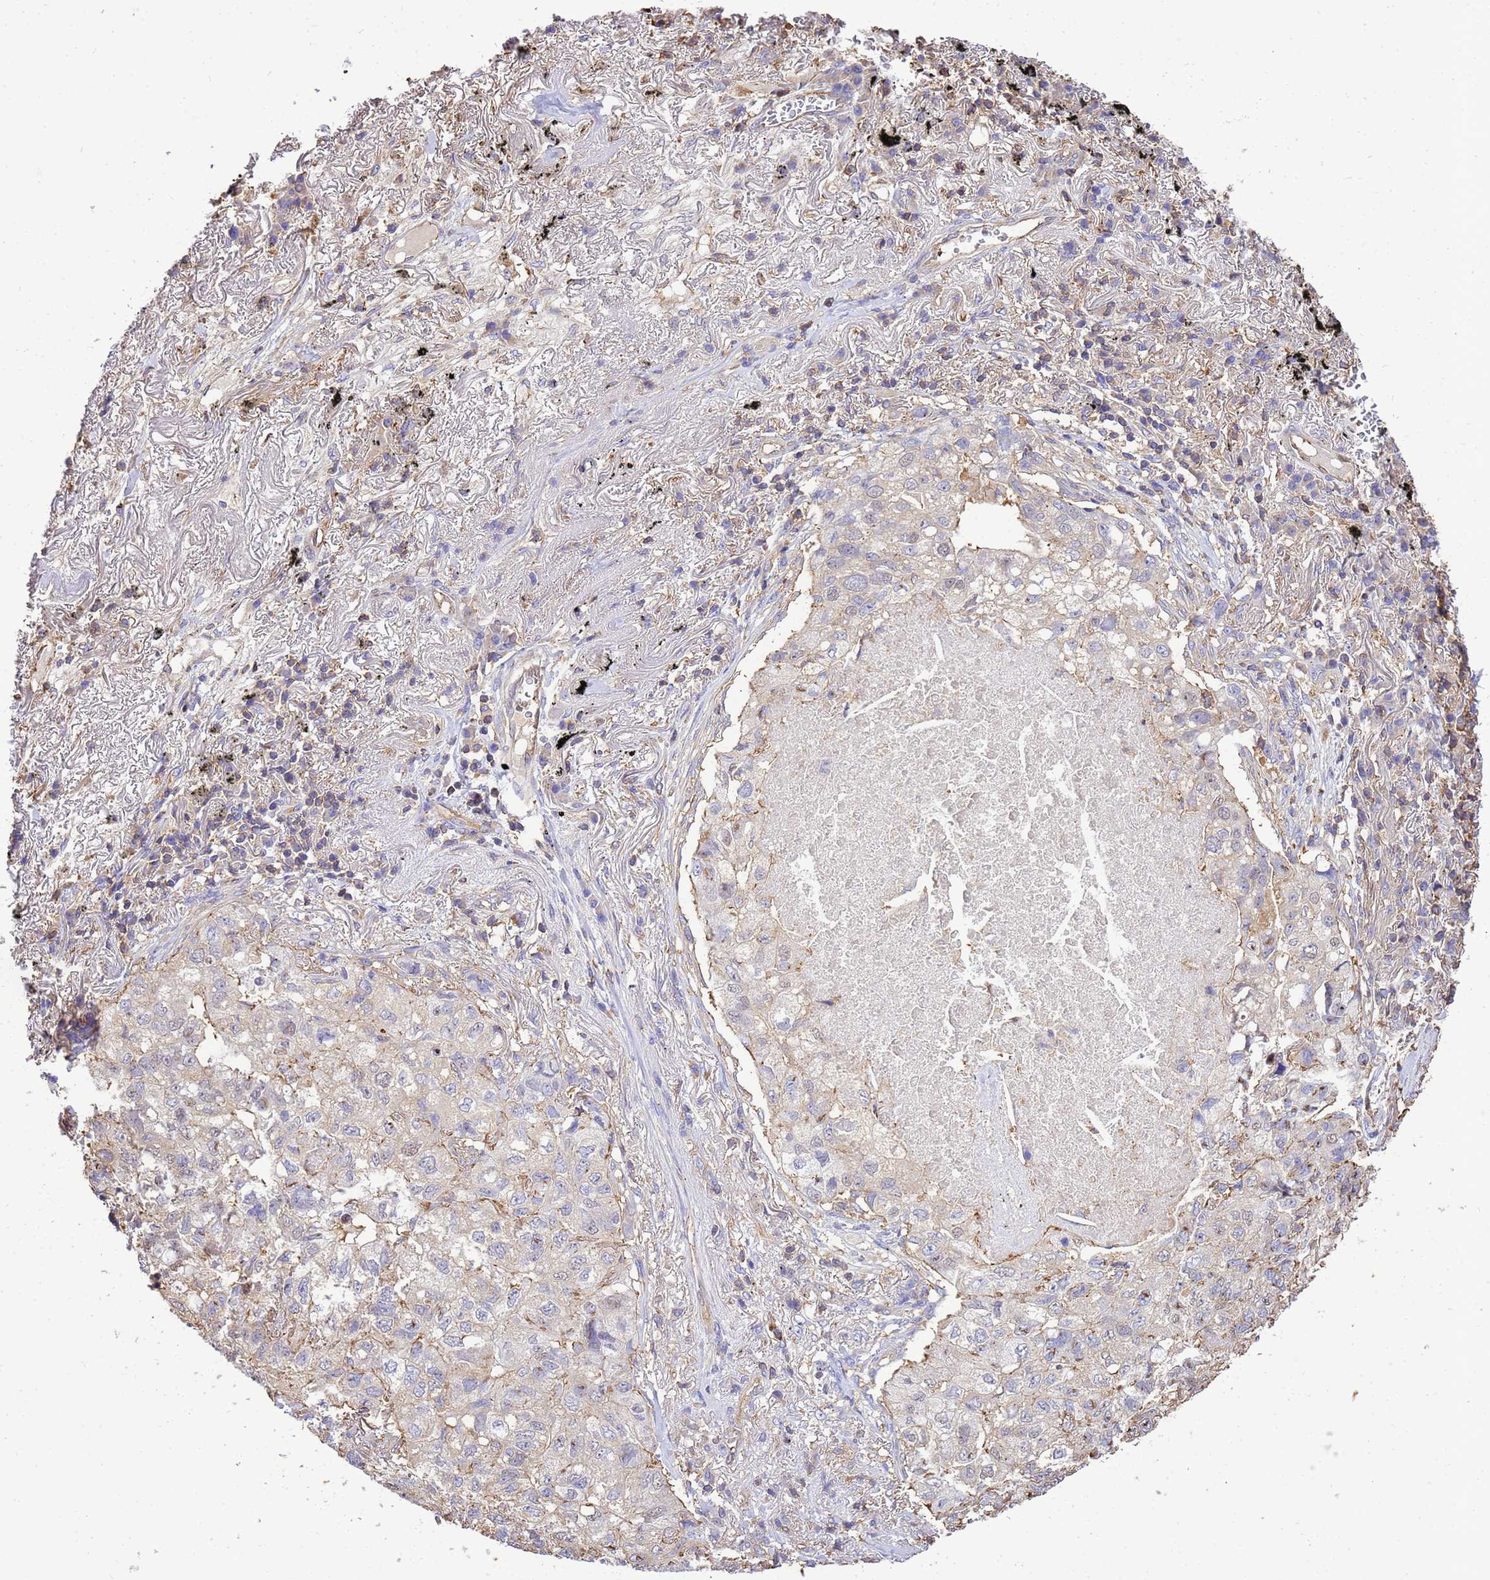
{"staining": {"intensity": "negative", "quantity": "none", "location": "none"}, "tissue": "lung cancer", "cell_type": "Tumor cells", "image_type": "cancer", "snomed": [{"axis": "morphology", "description": "Adenocarcinoma, NOS"}, {"axis": "topography", "description": "Lung"}], "caption": "This image is of lung adenocarcinoma stained with immunohistochemistry to label a protein in brown with the nuclei are counter-stained blue. There is no staining in tumor cells.", "gene": "WDR64", "patient": {"sex": "male", "age": 65}}